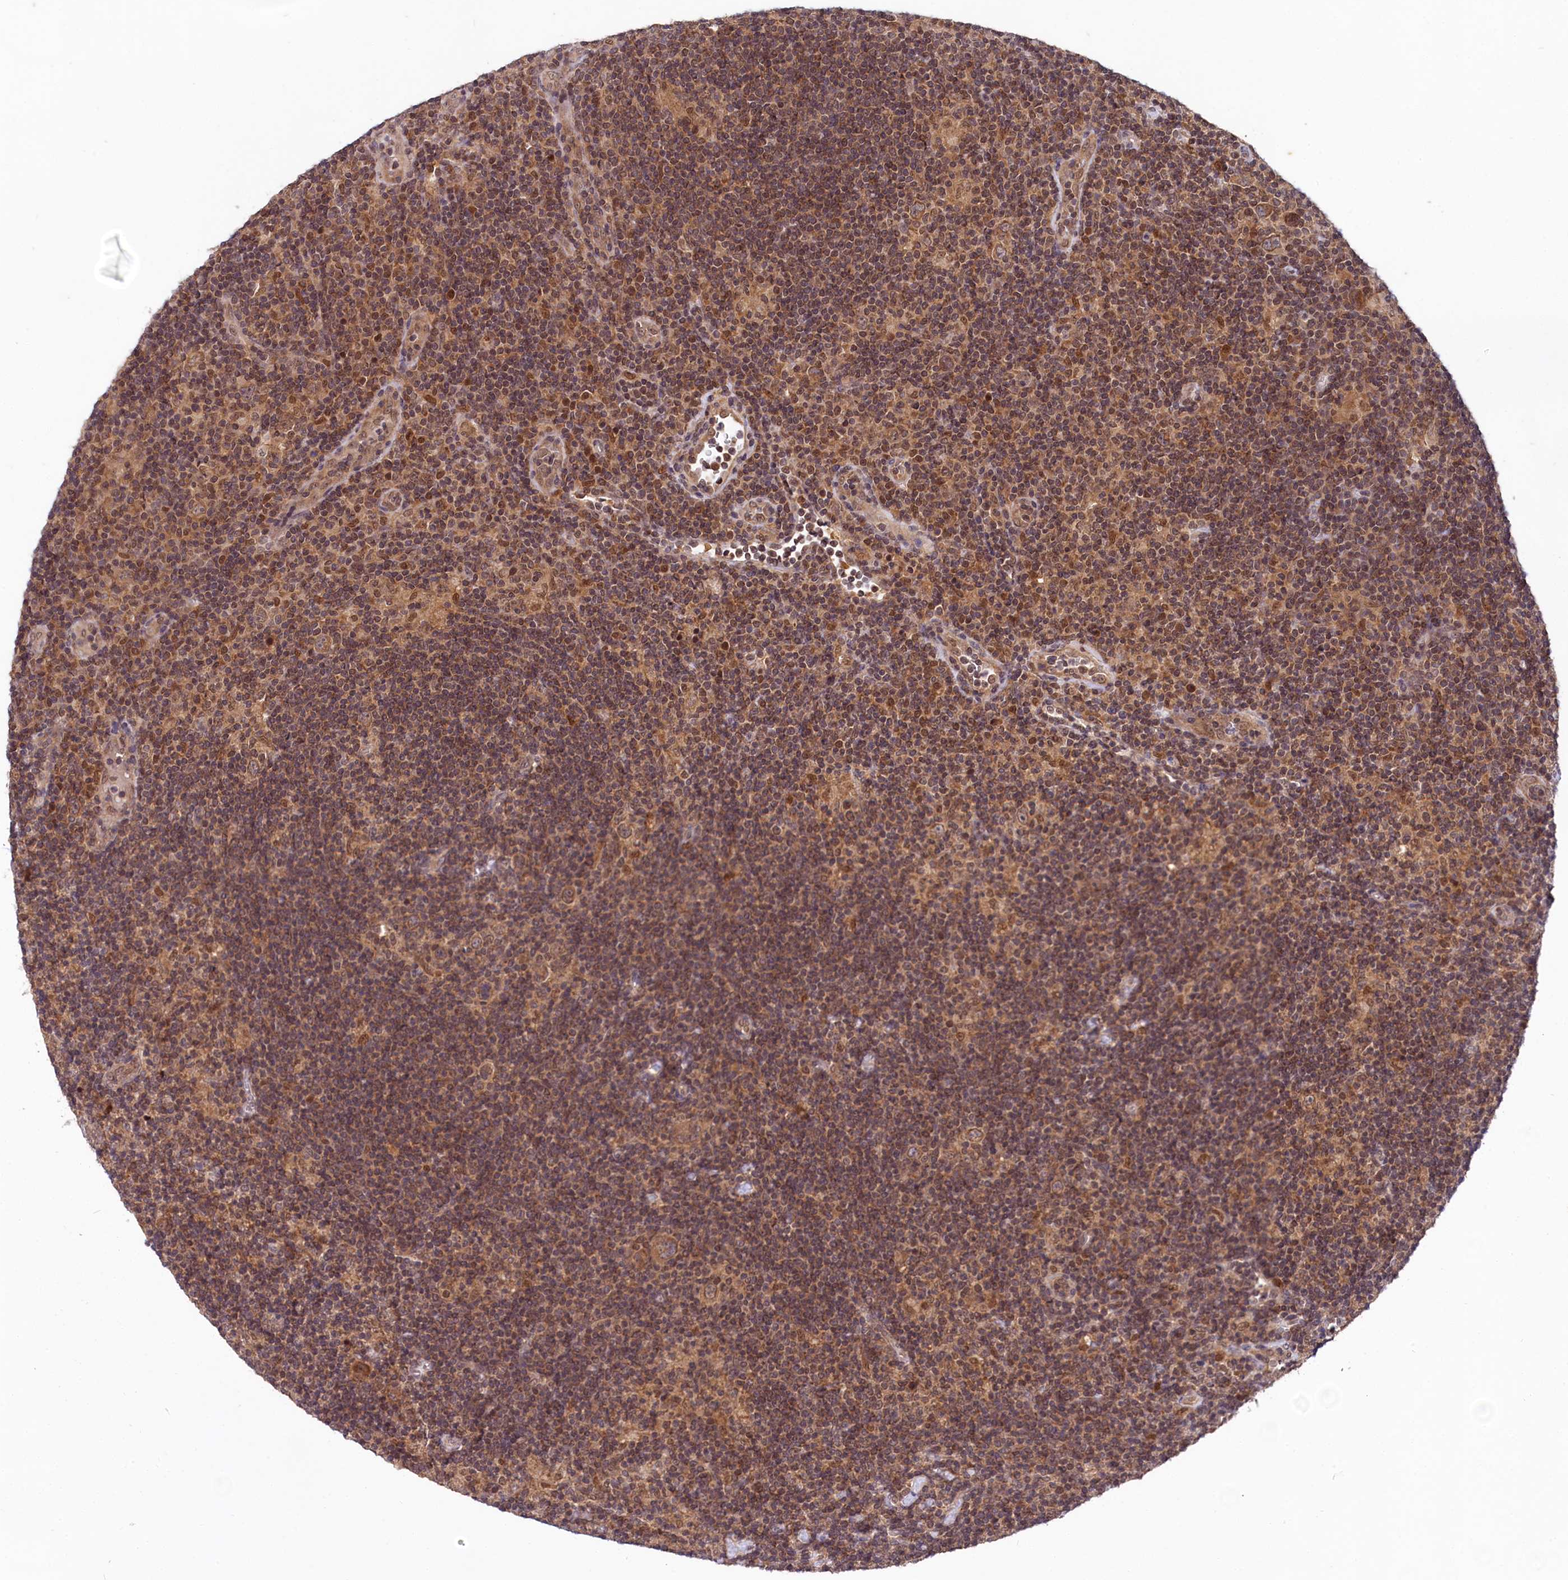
{"staining": {"intensity": "moderate", "quantity": ">75%", "location": "cytoplasmic/membranous"}, "tissue": "lymphoma", "cell_type": "Tumor cells", "image_type": "cancer", "snomed": [{"axis": "morphology", "description": "Hodgkin's disease, NOS"}, {"axis": "topography", "description": "Lymph node"}], "caption": "Tumor cells demonstrate medium levels of moderate cytoplasmic/membranous expression in approximately >75% of cells in lymphoma.", "gene": "UBE3A", "patient": {"sex": "female", "age": 57}}